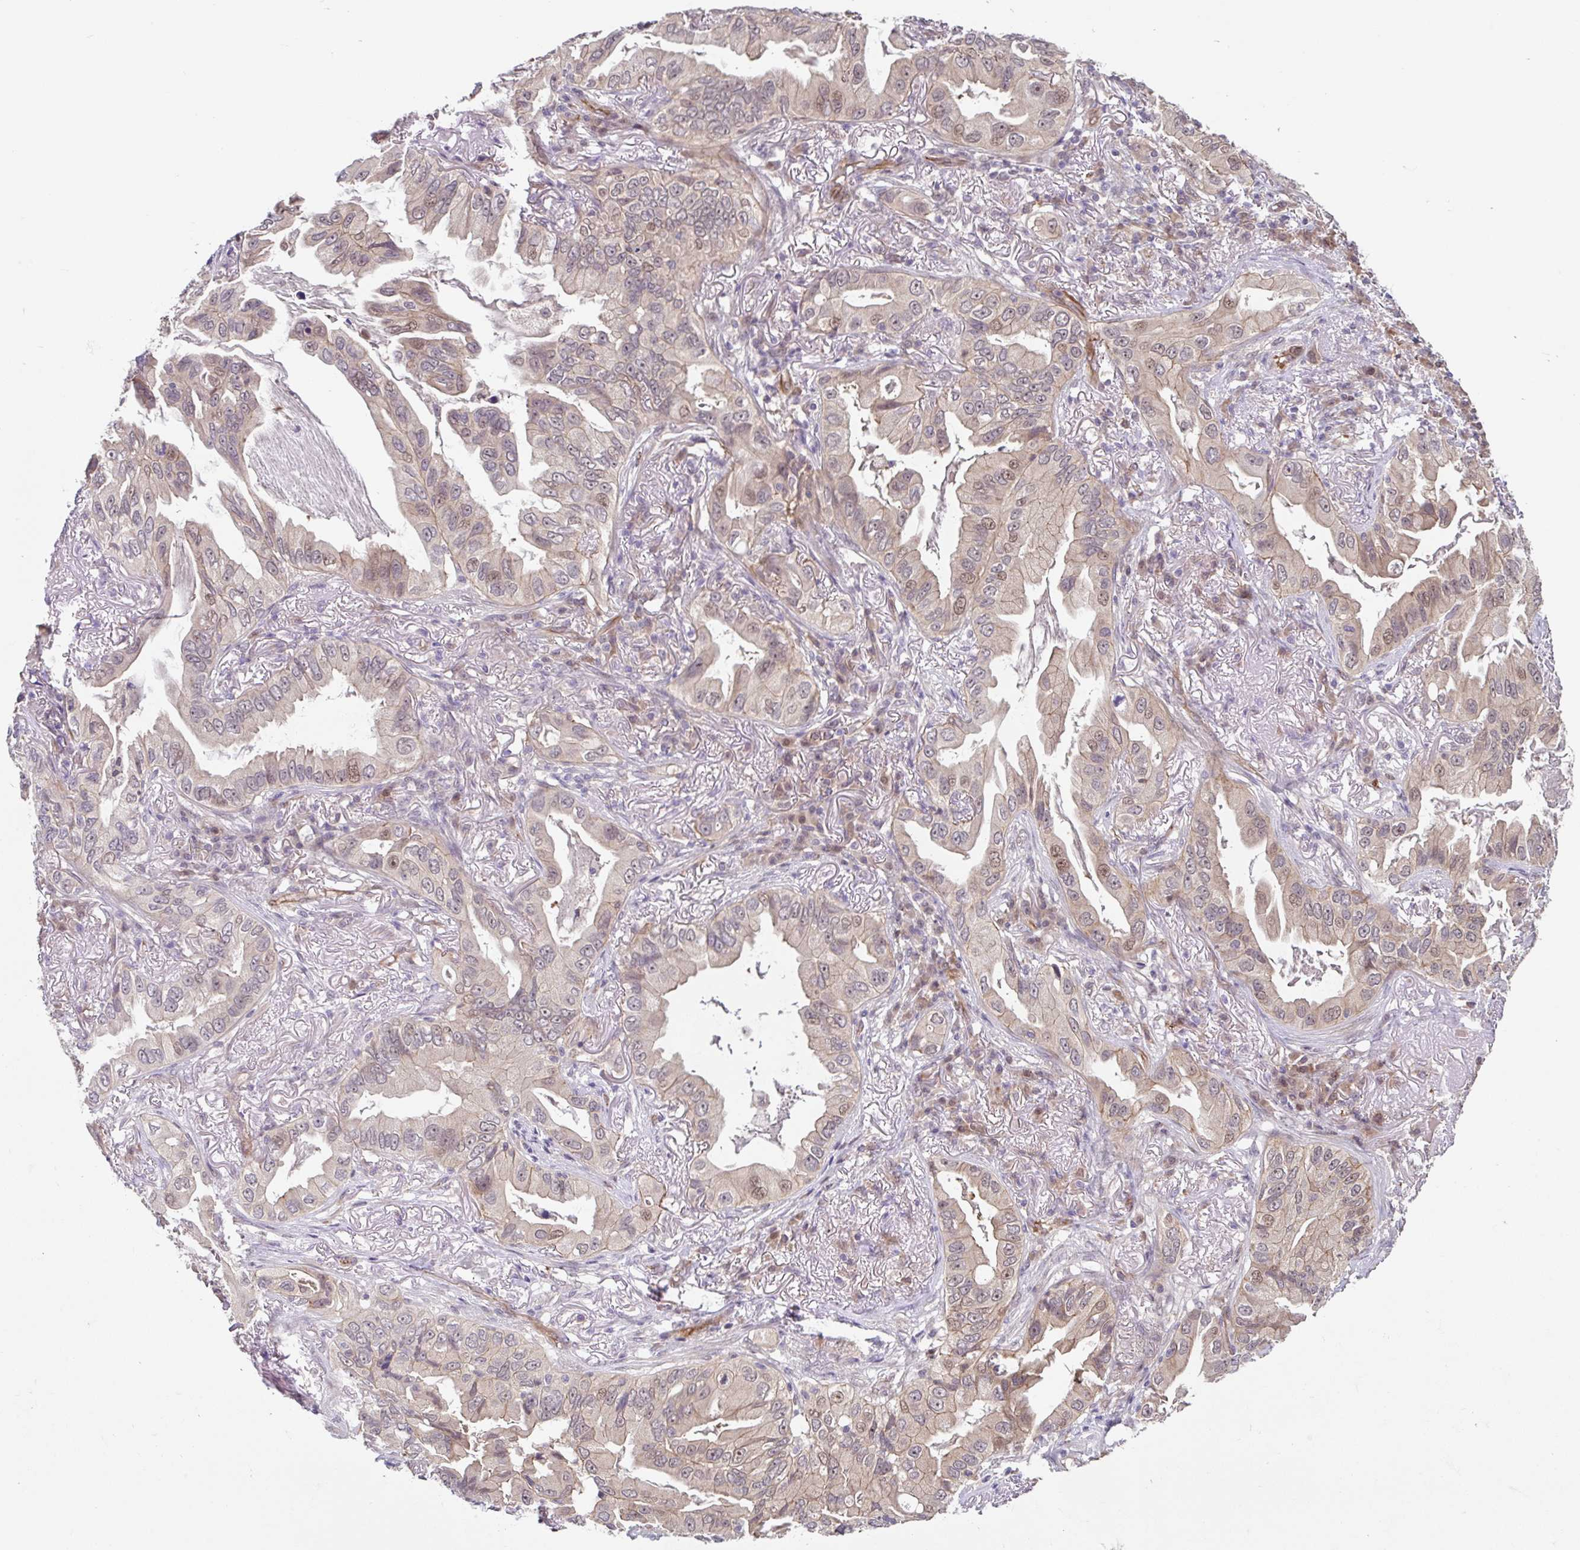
{"staining": {"intensity": "weak", "quantity": "25%-75%", "location": "cytoplasmic/membranous,nuclear"}, "tissue": "lung cancer", "cell_type": "Tumor cells", "image_type": "cancer", "snomed": [{"axis": "morphology", "description": "Adenocarcinoma, NOS"}, {"axis": "topography", "description": "Lung"}], "caption": "Protein staining of lung adenocarcinoma tissue displays weak cytoplasmic/membranous and nuclear staining in approximately 25%-75% of tumor cells.", "gene": "STYXL1", "patient": {"sex": "female", "age": 69}}